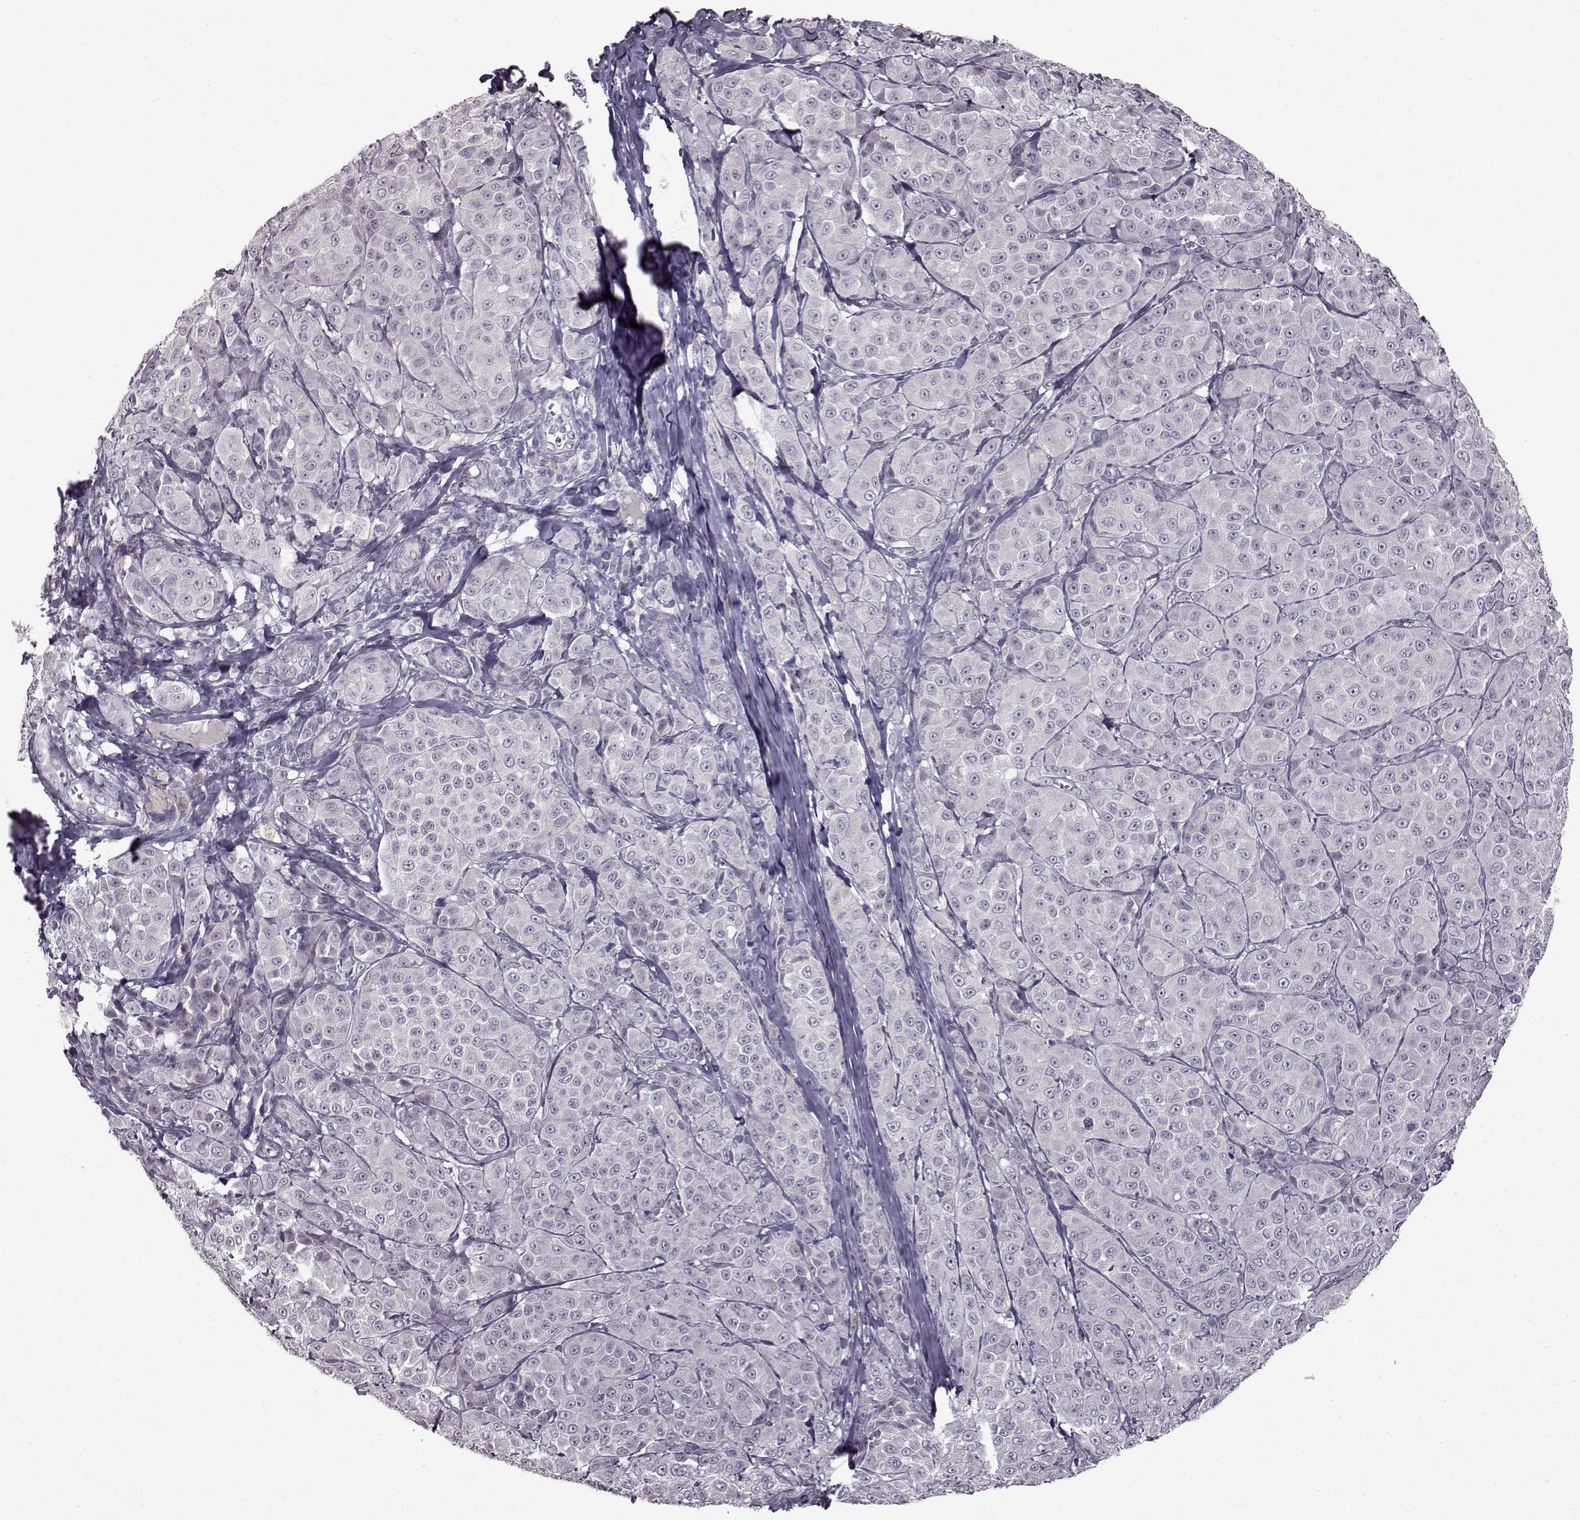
{"staining": {"intensity": "negative", "quantity": "none", "location": "none"}, "tissue": "melanoma", "cell_type": "Tumor cells", "image_type": "cancer", "snomed": [{"axis": "morphology", "description": "Malignant melanoma, NOS"}, {"axis": "topography", "description": "Skin"}], "caption": "A high-resolution micrograph shows immunohistochemistry staining of malignant melanoma, which exhibits no significant staining in tumor cells.", "gene": "LHB", "patient": {"sex": "male", "age": 89}}